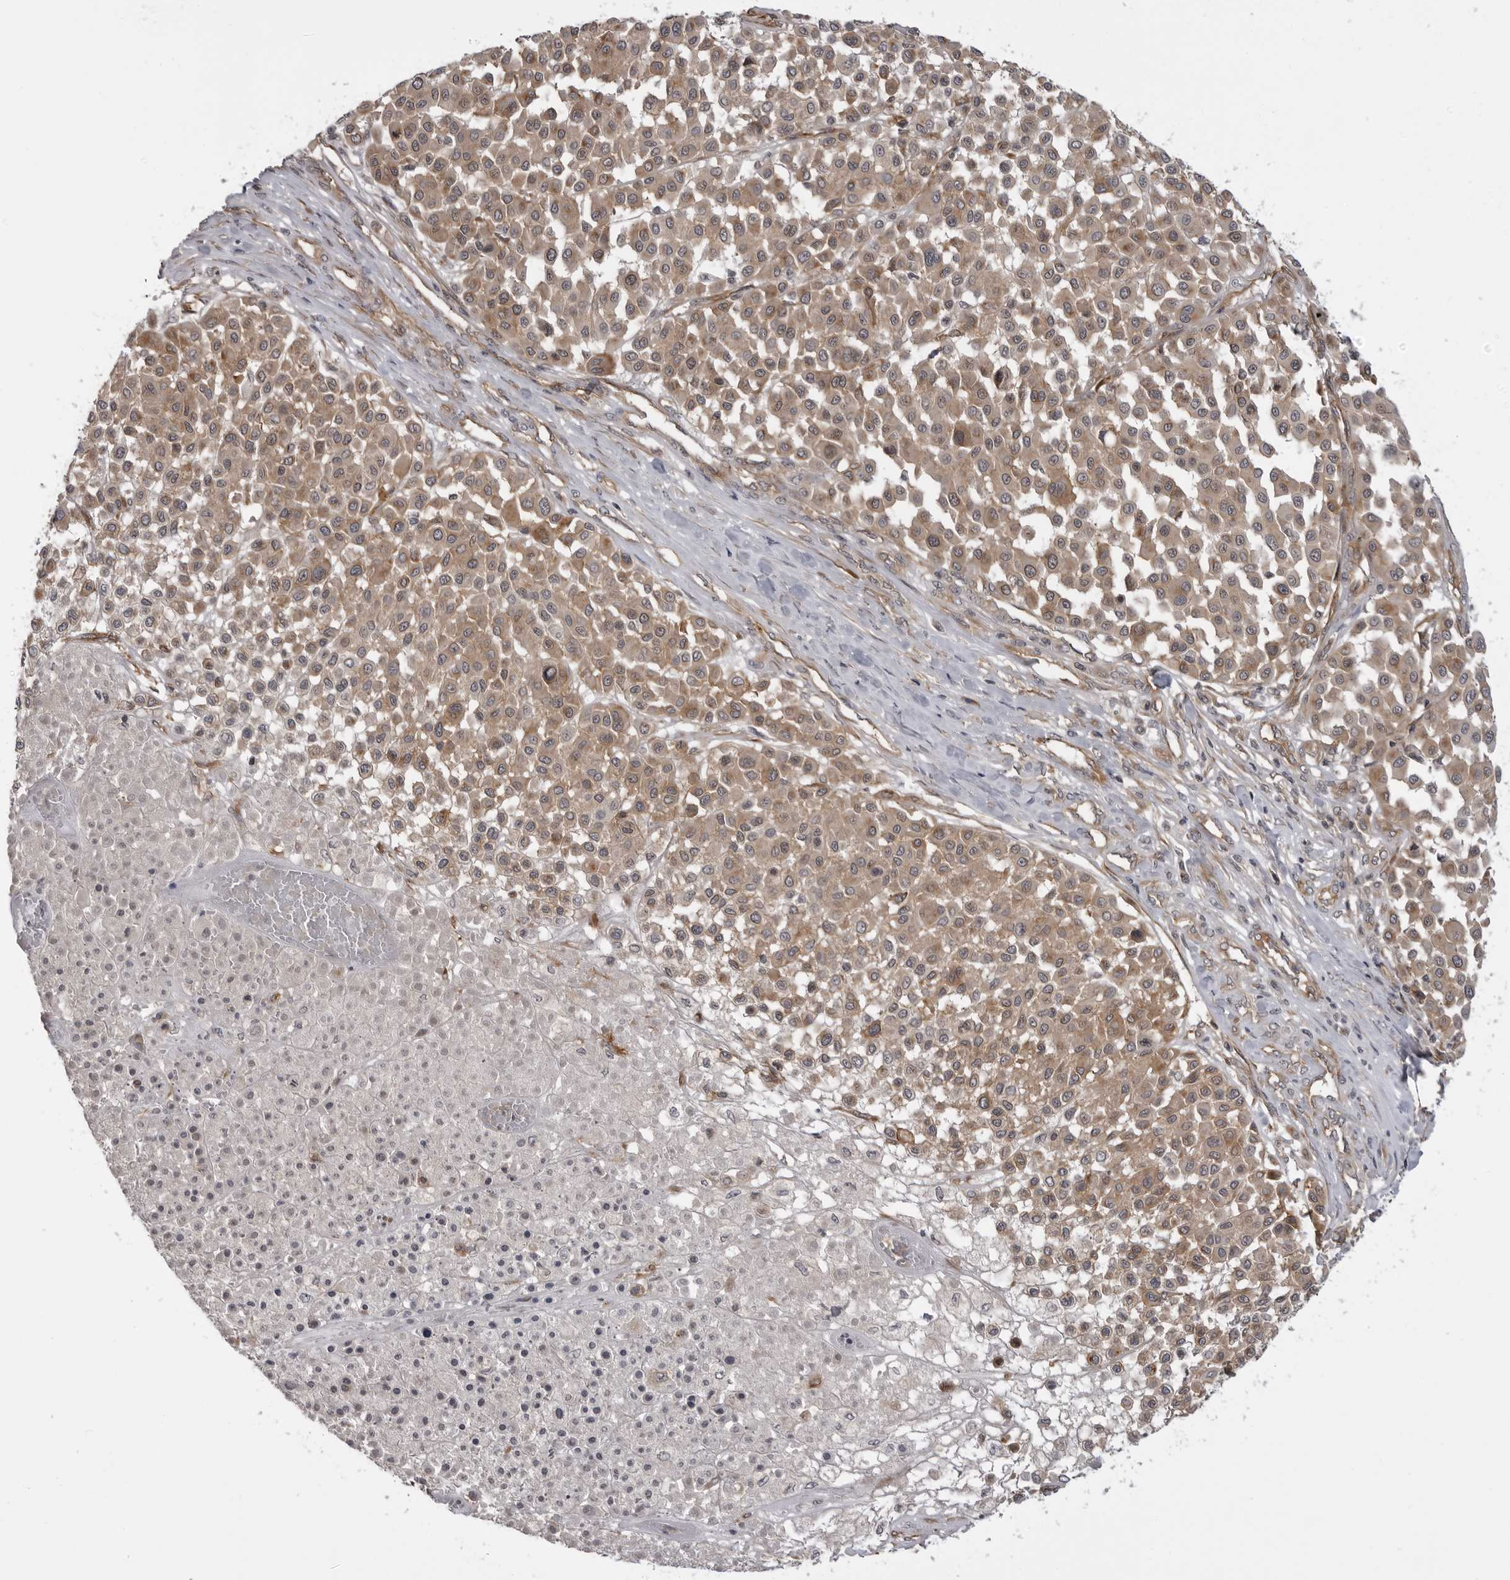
{"staining": {"intensity": "weak", "quantity": ">75%", "location": "cytoplasmic/membranous"}, "tissue": "melanoma", "cell_type": "Tumor cells", "image_type": "cancer", "snomed": [{"axis": "morphology", "description": "Malignant melanoma, Metastatic site"}, {"axis": "topography", "description": "Soft tissue"}], "caption": "Malignant melanoma (metastatic site) stained with DAB (3,3'-diaminobenzidine) immunohistochemistry displays low levels of weak cytoplasmic/membranous staining in about >75% of tumor cells.", "gene": "LRRC45", "patient": {"sex": "male", "age": 41}}